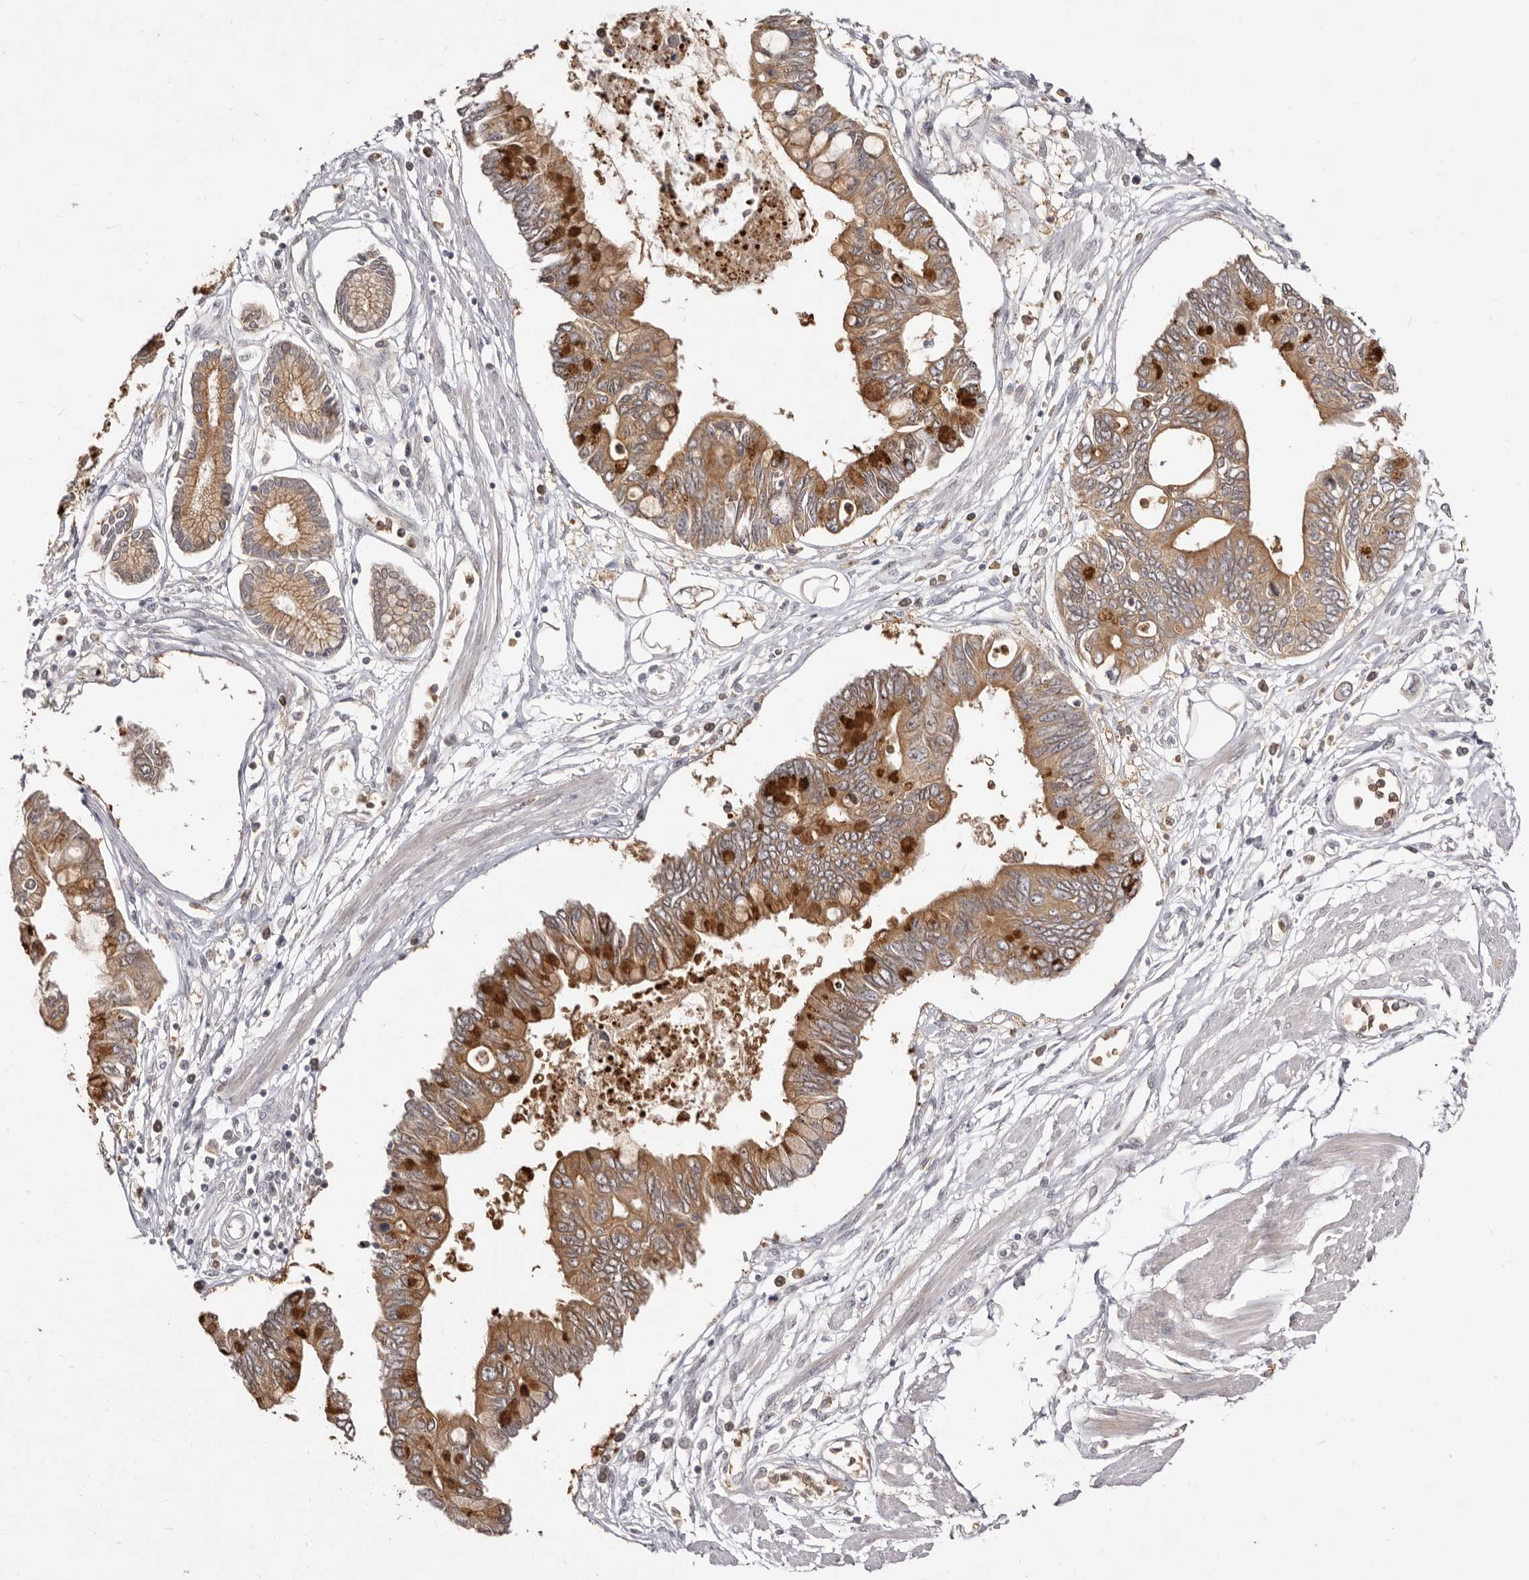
{"staining": {"intensity": "moderate", "quantity": ">75%", "location": "cytoplasmic/membranous"}, "tissue": "pancreatic cancer", "cell_type": "Tumor cells", "image_type": "cancer", "snomed": [{"axis": "morphology", "description": "Adenocarcinoma, NOS"}, {"axis": "topography", "description": "Pancreas"}], "caption": "Moderate cytoplasmic/membranous expression for a protein is appreciated in approximately >75% of tumor cells of pancreatic cancer (adenocarcinoma) using immunohistochemistry (IHC).", "gene": "TC2N", "patient": {"sex": "female", "age": 77}}